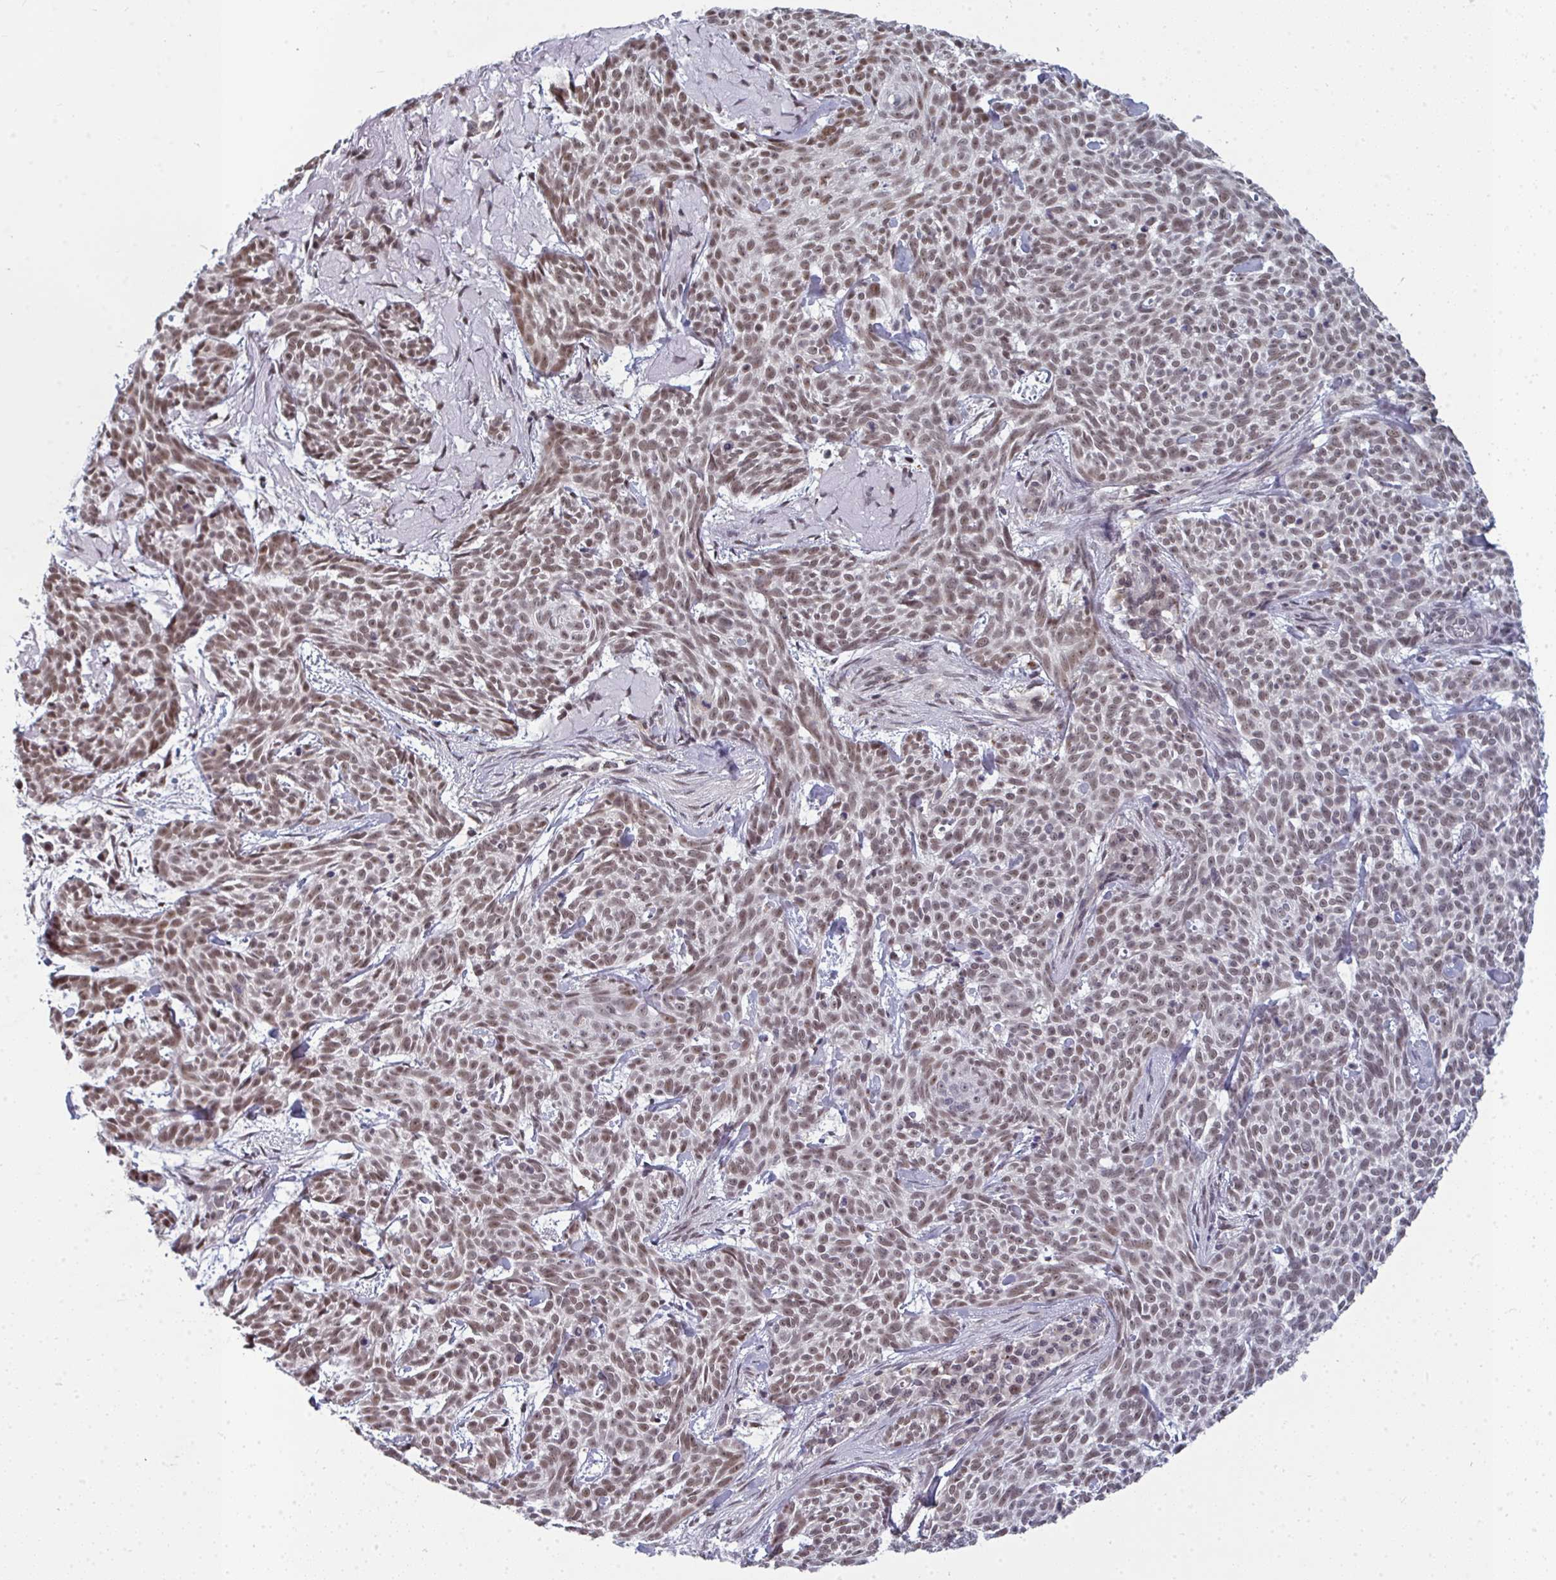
{"staining": {"intensity": "moderate", "quantity": ">75%", "location": "nuclear"}, "tissue": "skin cancer", "cell_type": "Tumor cells", "image_type": "cancer", "snomed": [{"axis": "morphology", "description": "Basal cell carcinoma"}, {"axis": "topography", "description": "Skin"}], "caption": "Tumor cells exhibit medium levels of moderate nuclear positivity in about >75% of cells in human basal cell carcinoma (skin).", "gene": "ATF1", "patient": {"sex": "female", "age": 93}}